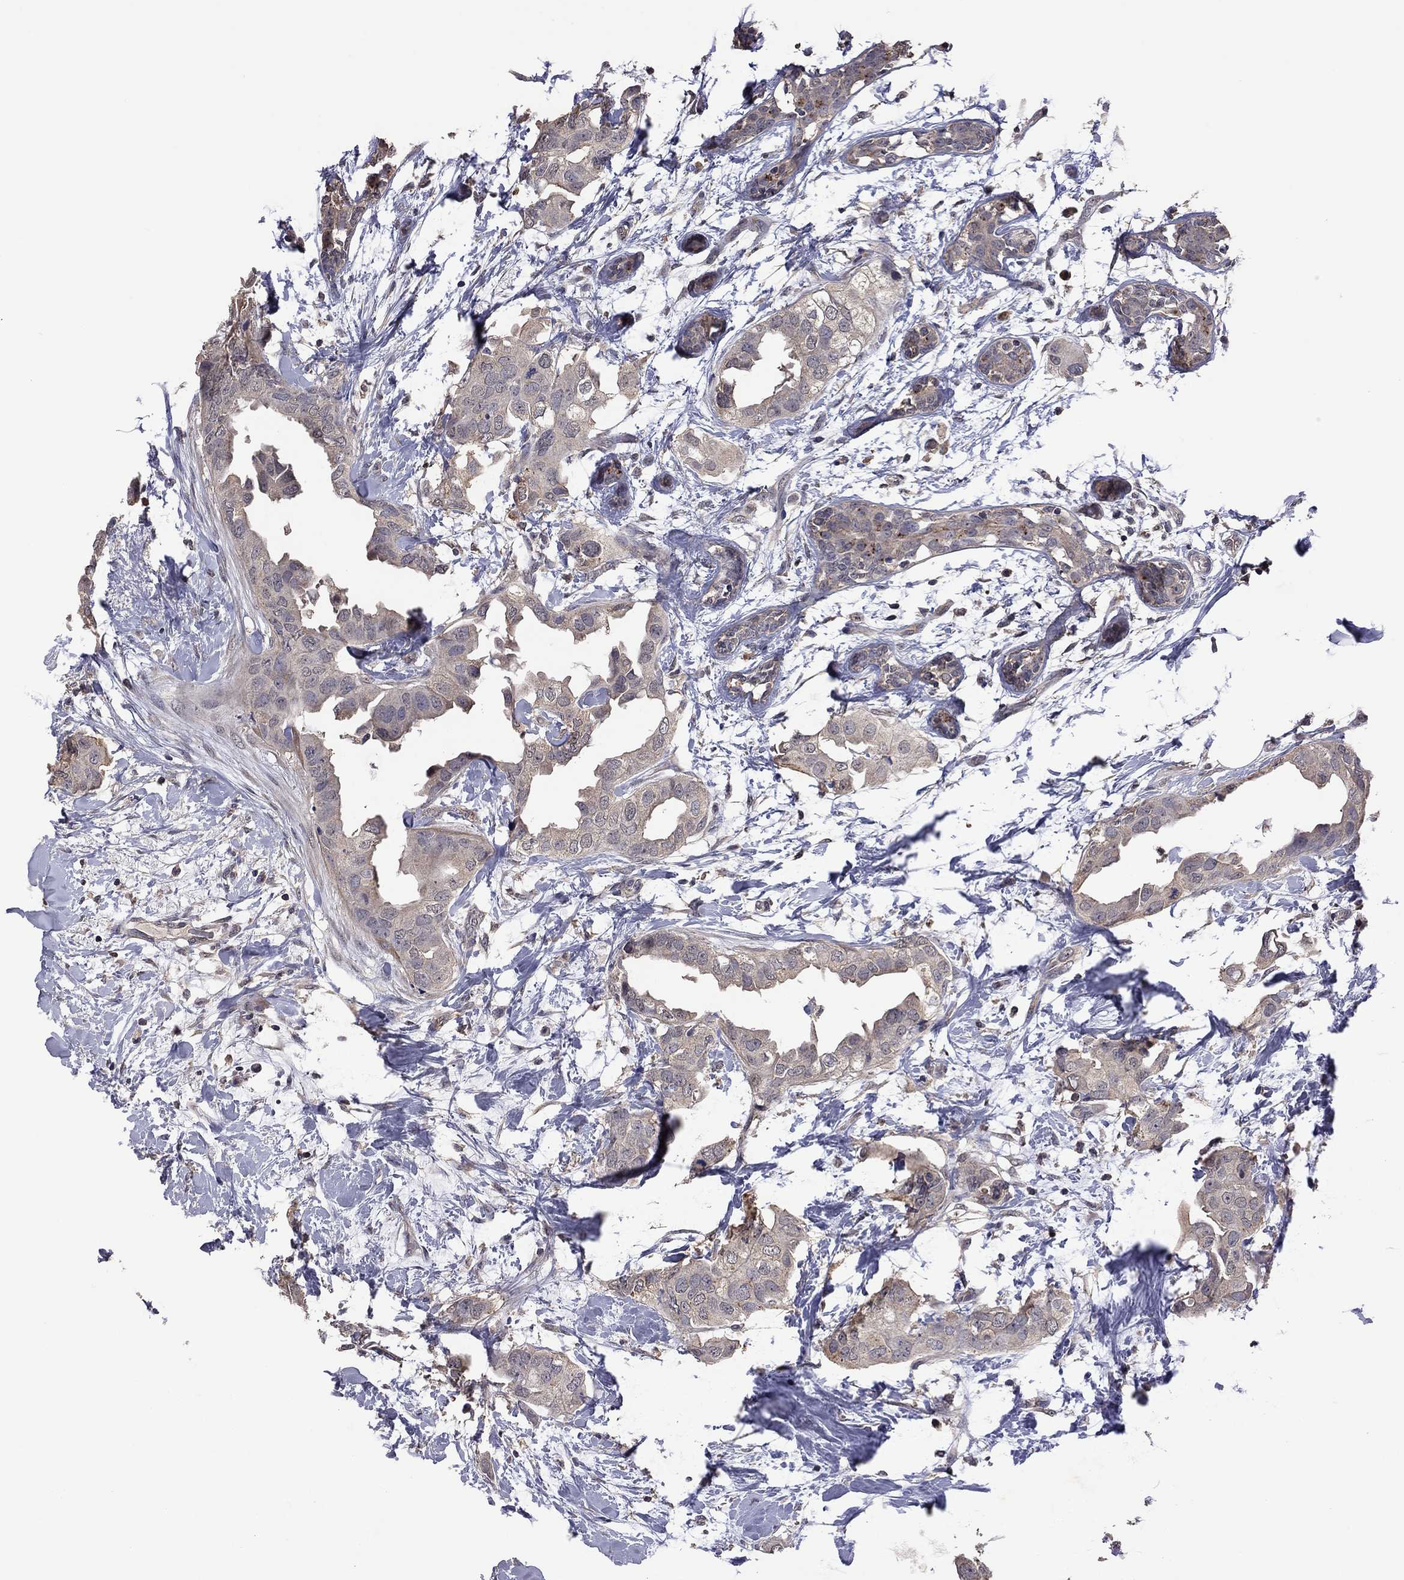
{"staining": {"intensity": "weak", "quantity": ">75%", "location": "cytoplasmic/membranous"}, "tissue": "breast cancer", "cell_type": "Tumor cells", "image_type": "cancer", "snomed": [{"axis": "morphology", "description": "Normal tissue, NOS"}, {"axis": "morphology", "description": "Duct carcinoma"}, {"axis": "topography", "description": "Breast"}], "caption": "There is low levels of weak cytoplasmic/membranous staining in tumor cells of intraductal carcinoma (breast), as demonstrated by immunohistochemical staining (brown color).", "gene": "TSNARE1", "patient": {"sex": "female", "age": 40}}